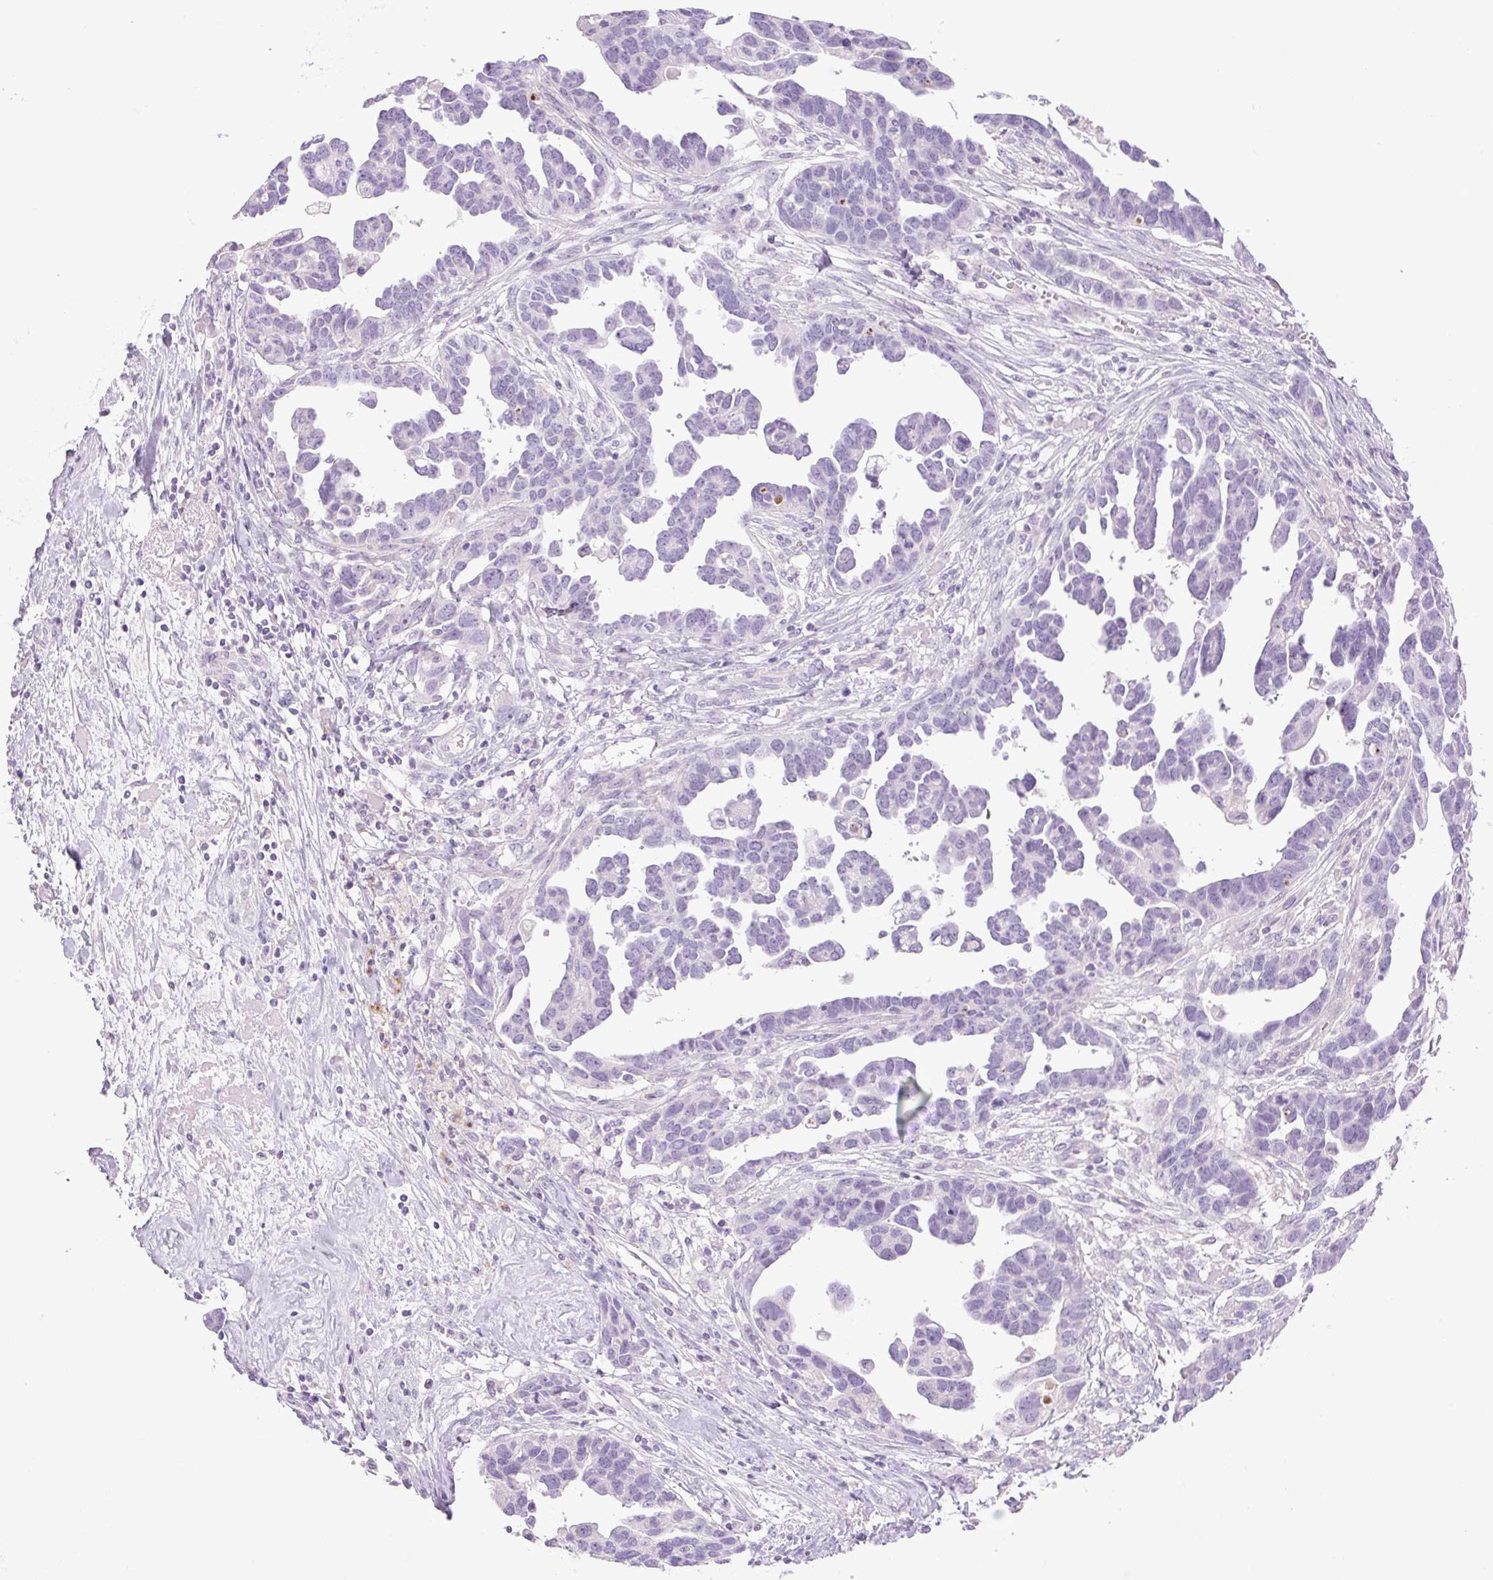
{"staining": {"intensity": "negative", "quantity": "none", "location": "none"}, "tissue": "ovarian cancer", "cell_type": "Tumor cells", "image_type": "cancer", "snomed": [{"axis": "morphology", "description": "Cystadenocarcinoma, serous, NOS"}, {"axis": "topography", "description": "Ovary"}], "caption": "This image is of serous cystadenocarcinoma (ovarian) stained with IHC to label a protein in brown with the nuclei are counter-stained blue. There is no positivity in tumor cells. (DAB (3,3'-diaminobenzidine) immunohistochemistry (IHC) with hematoxylin counter stain).", "gene": "MIA2", "patient": {"sex": "female", "age": 54}}